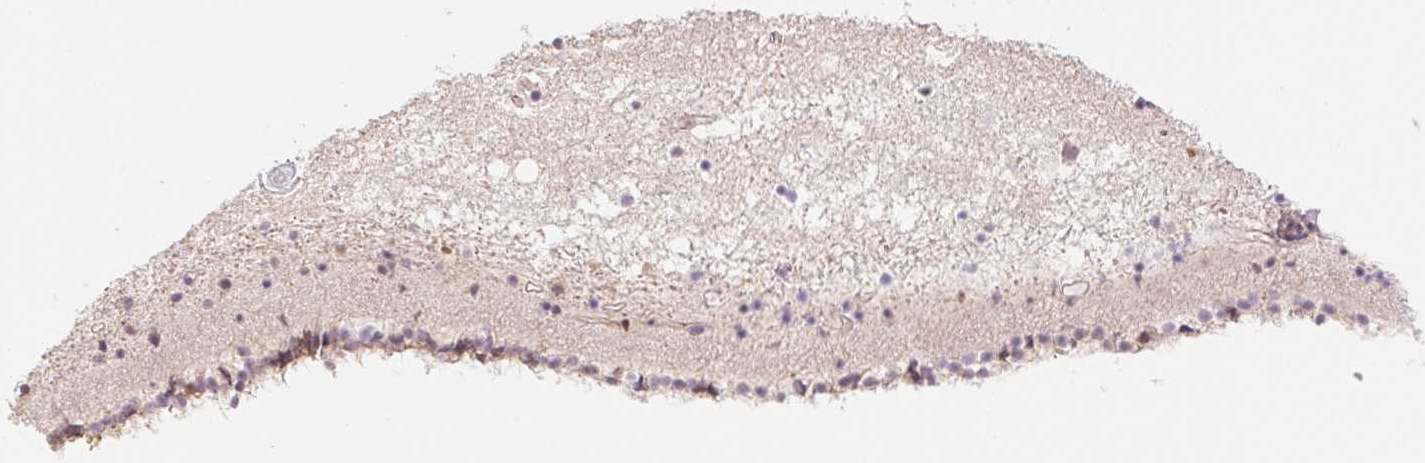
{"staining": {"intensity": "weak", "quantity": "25%-75%", "location": "nuclear"}, "tissue": "caudate", "cell_type": "Glial cells", "image_type": "normal", "snomed": [{"axis": "morphology", "description": "Normal tissue, NOS"}, {"axis": "topography", "description": "Lateral ventricle wall"}], "caption": "A low amount of weak nuclear positivity is seen in approximately 25%-75% of glial cells in unremarkable caudate.", "gene": "RPRD1B", "patient": {"sex": "female", "age": 71}}